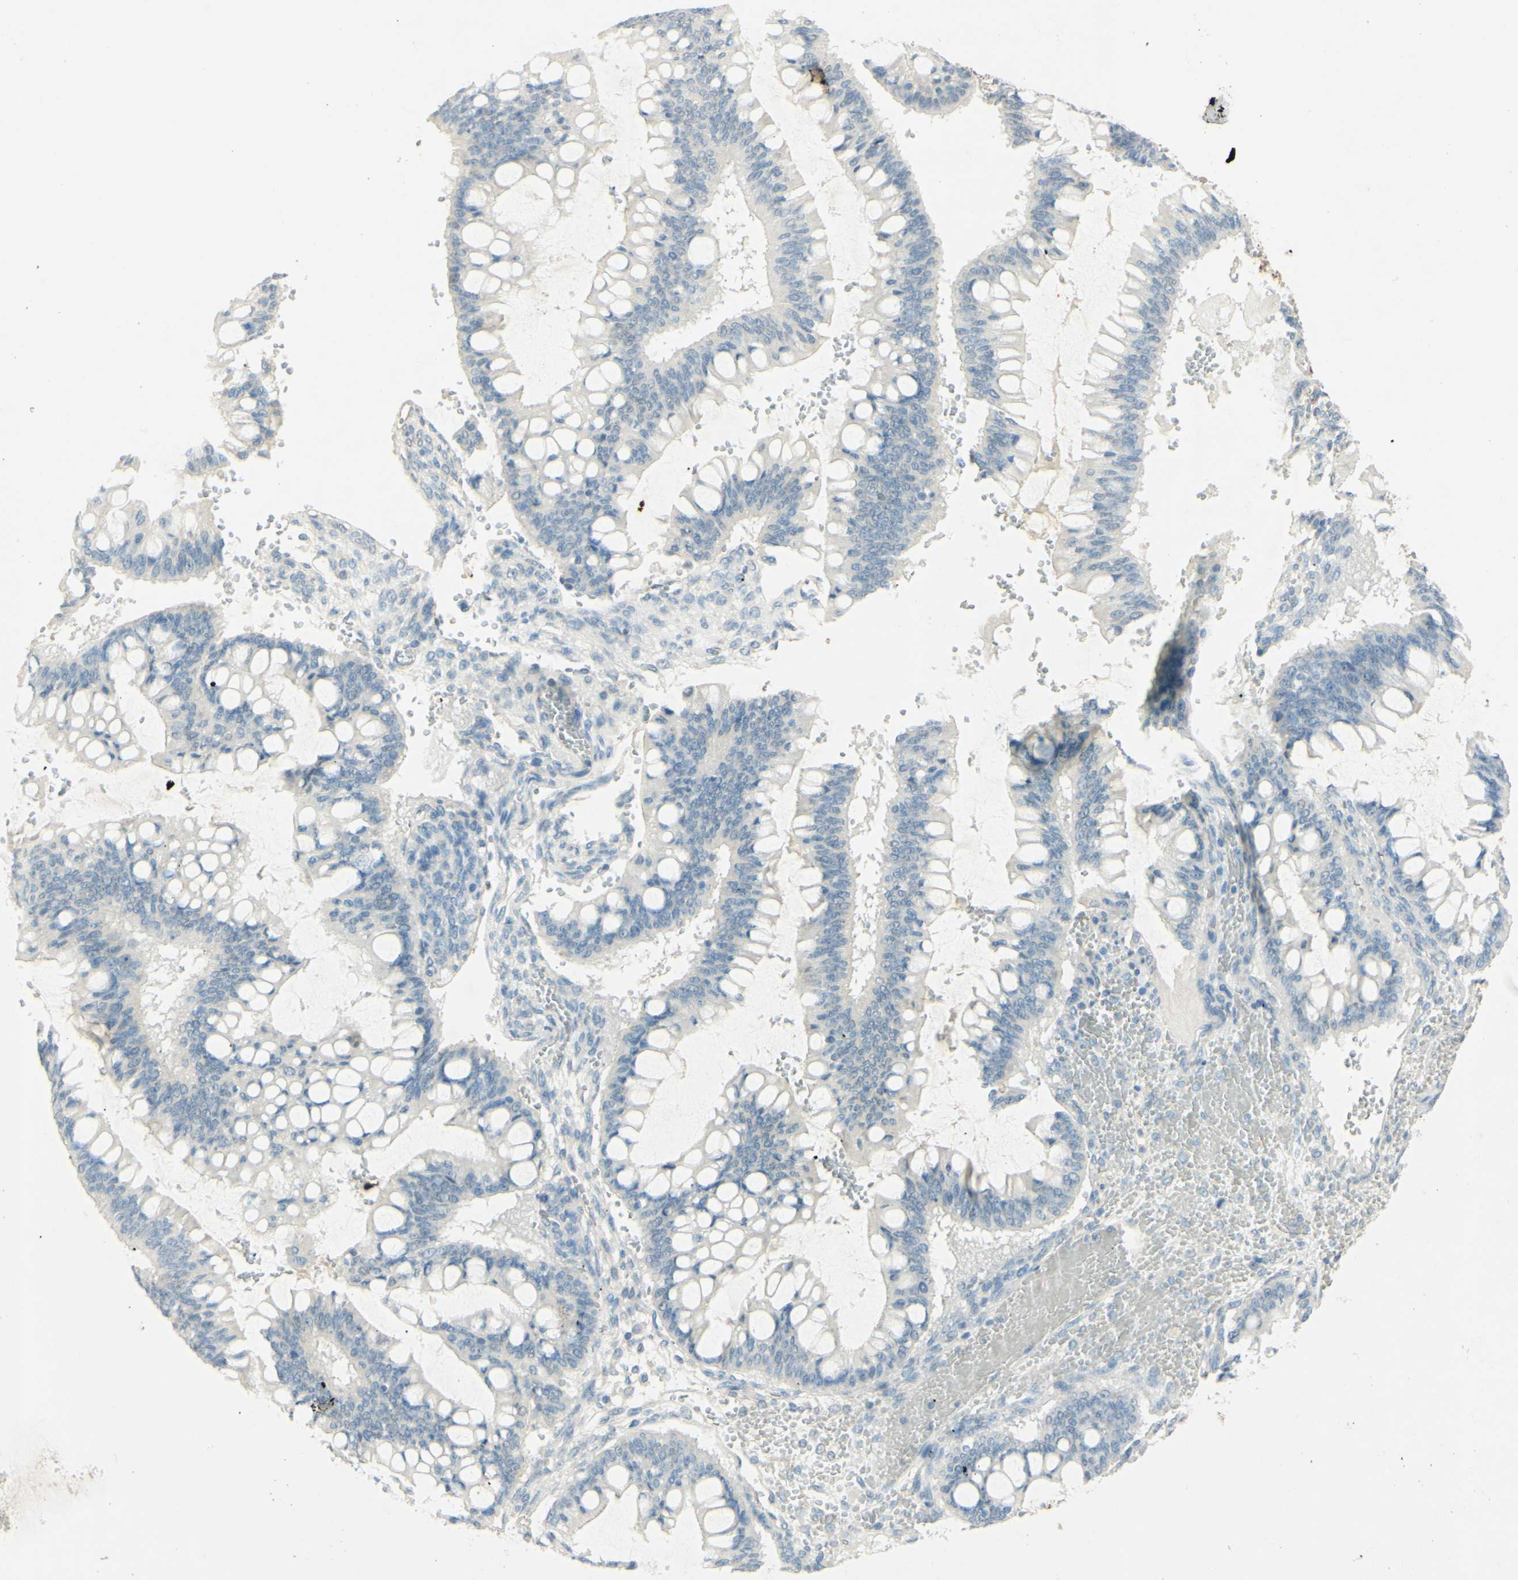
{"staining": {"intensity": "negative", "quantity": "none", "location": "none"}, "tissue": "ovarian cancer", "cell_type": "Tumor cells", "image_type": "cancer", "snomed": [{"axis": "morphology", "description": "Cystadenocarcinoma, mucinous, NOS"}, {"axis": "topography", "description": "Ovary"}], "caption": "Tumor cells are negative for protein expression in human mucinous cystadenocarcinoma (ovarian).", "gene": "TNN", "patient": {"sex": "female", "age": 73}}